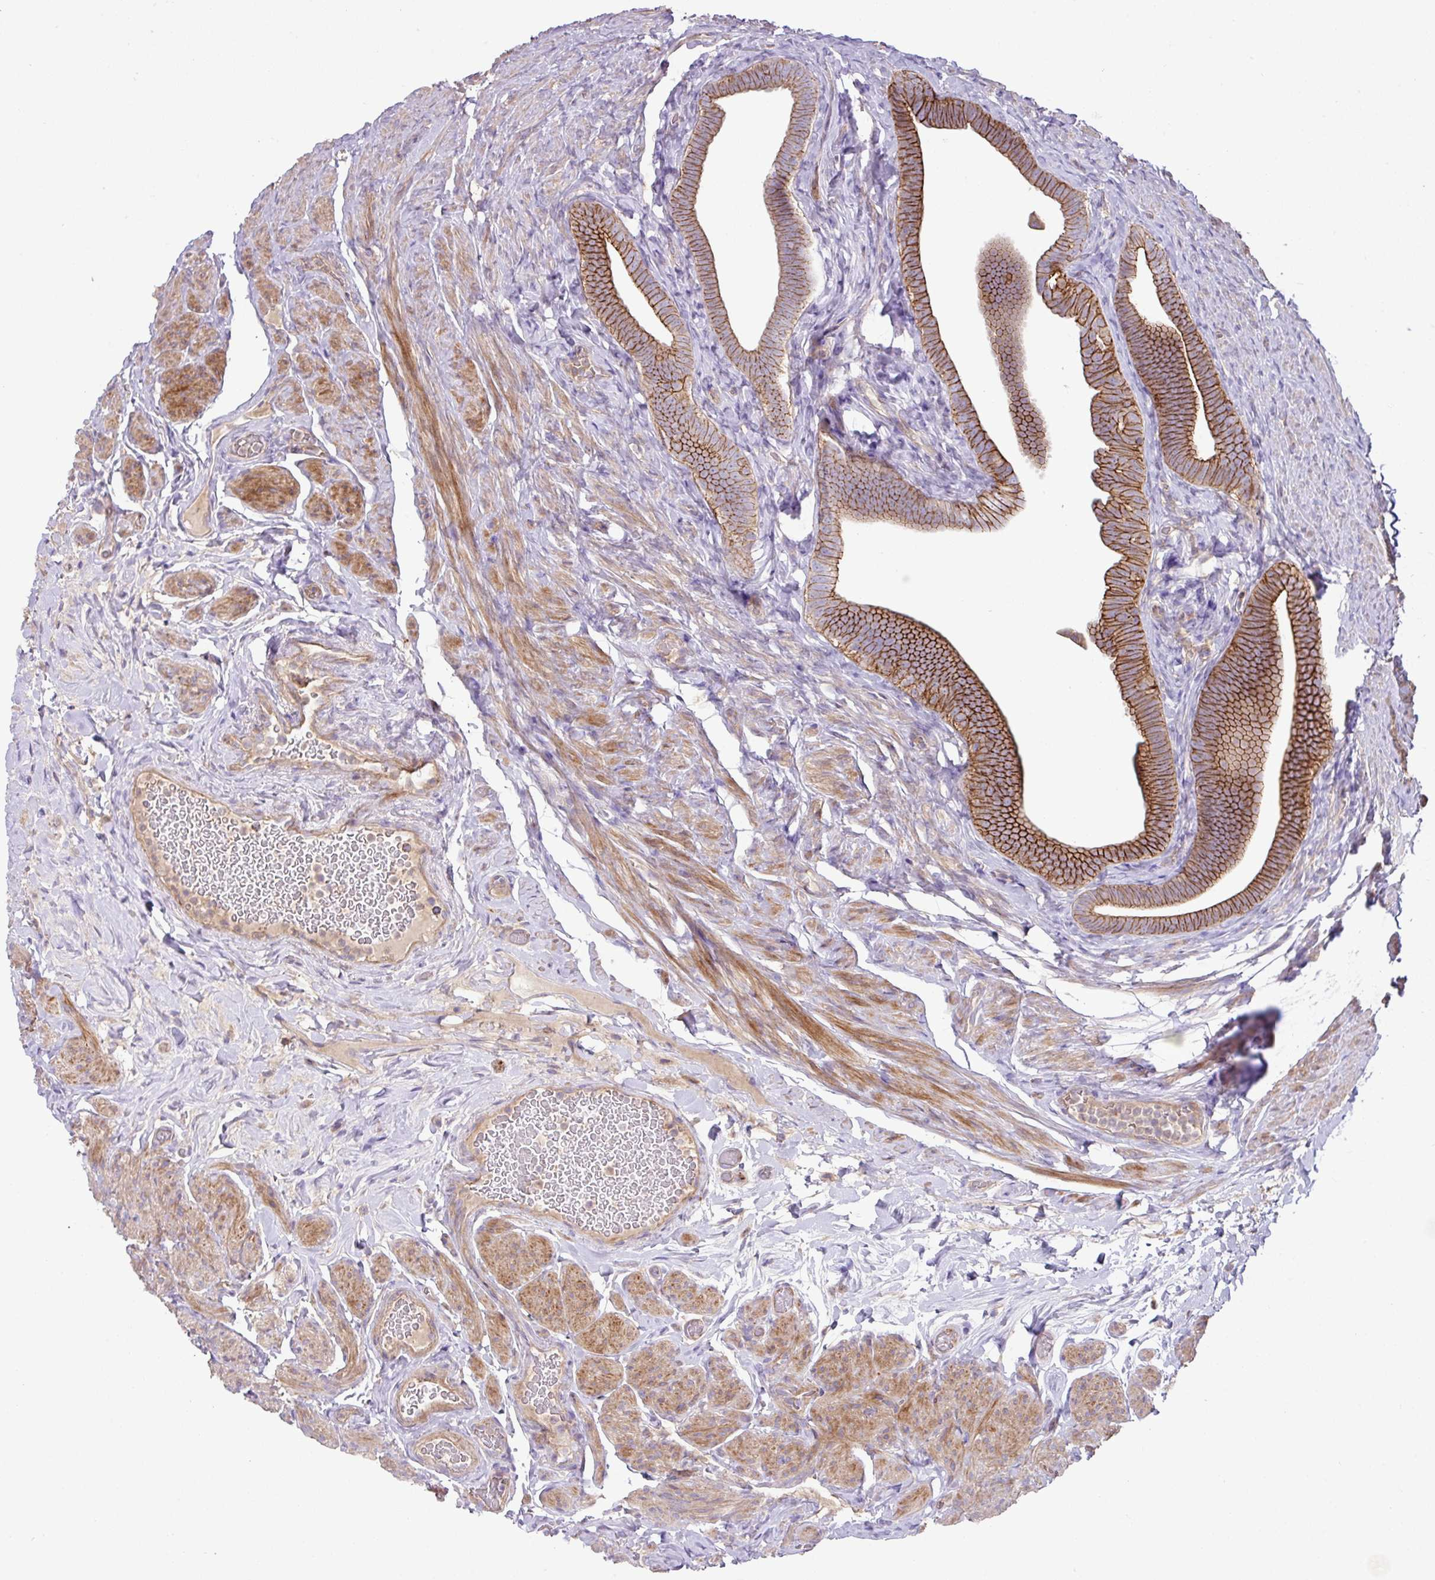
{"staining": {"intensity": "moderate", "quantity": ">75%", "location": "cytoplasmic/membranous"}, "tissue": "fallopian tube", "cell_type": "Glandular cells", "image_type": "normal", "snomed": [{"axis": "morphology", "description": "Normal tissue, NOS"}, {"axis": "topography", "description": "Fallopian tube"}], "caption": "A medium amount of moderate cytoplasmic/membranous expression is appreciated in about >75% of glandular cells in normal fallopian tube.", "gene": "RIC1", "patient": {"sex": "female", "age": 69}}